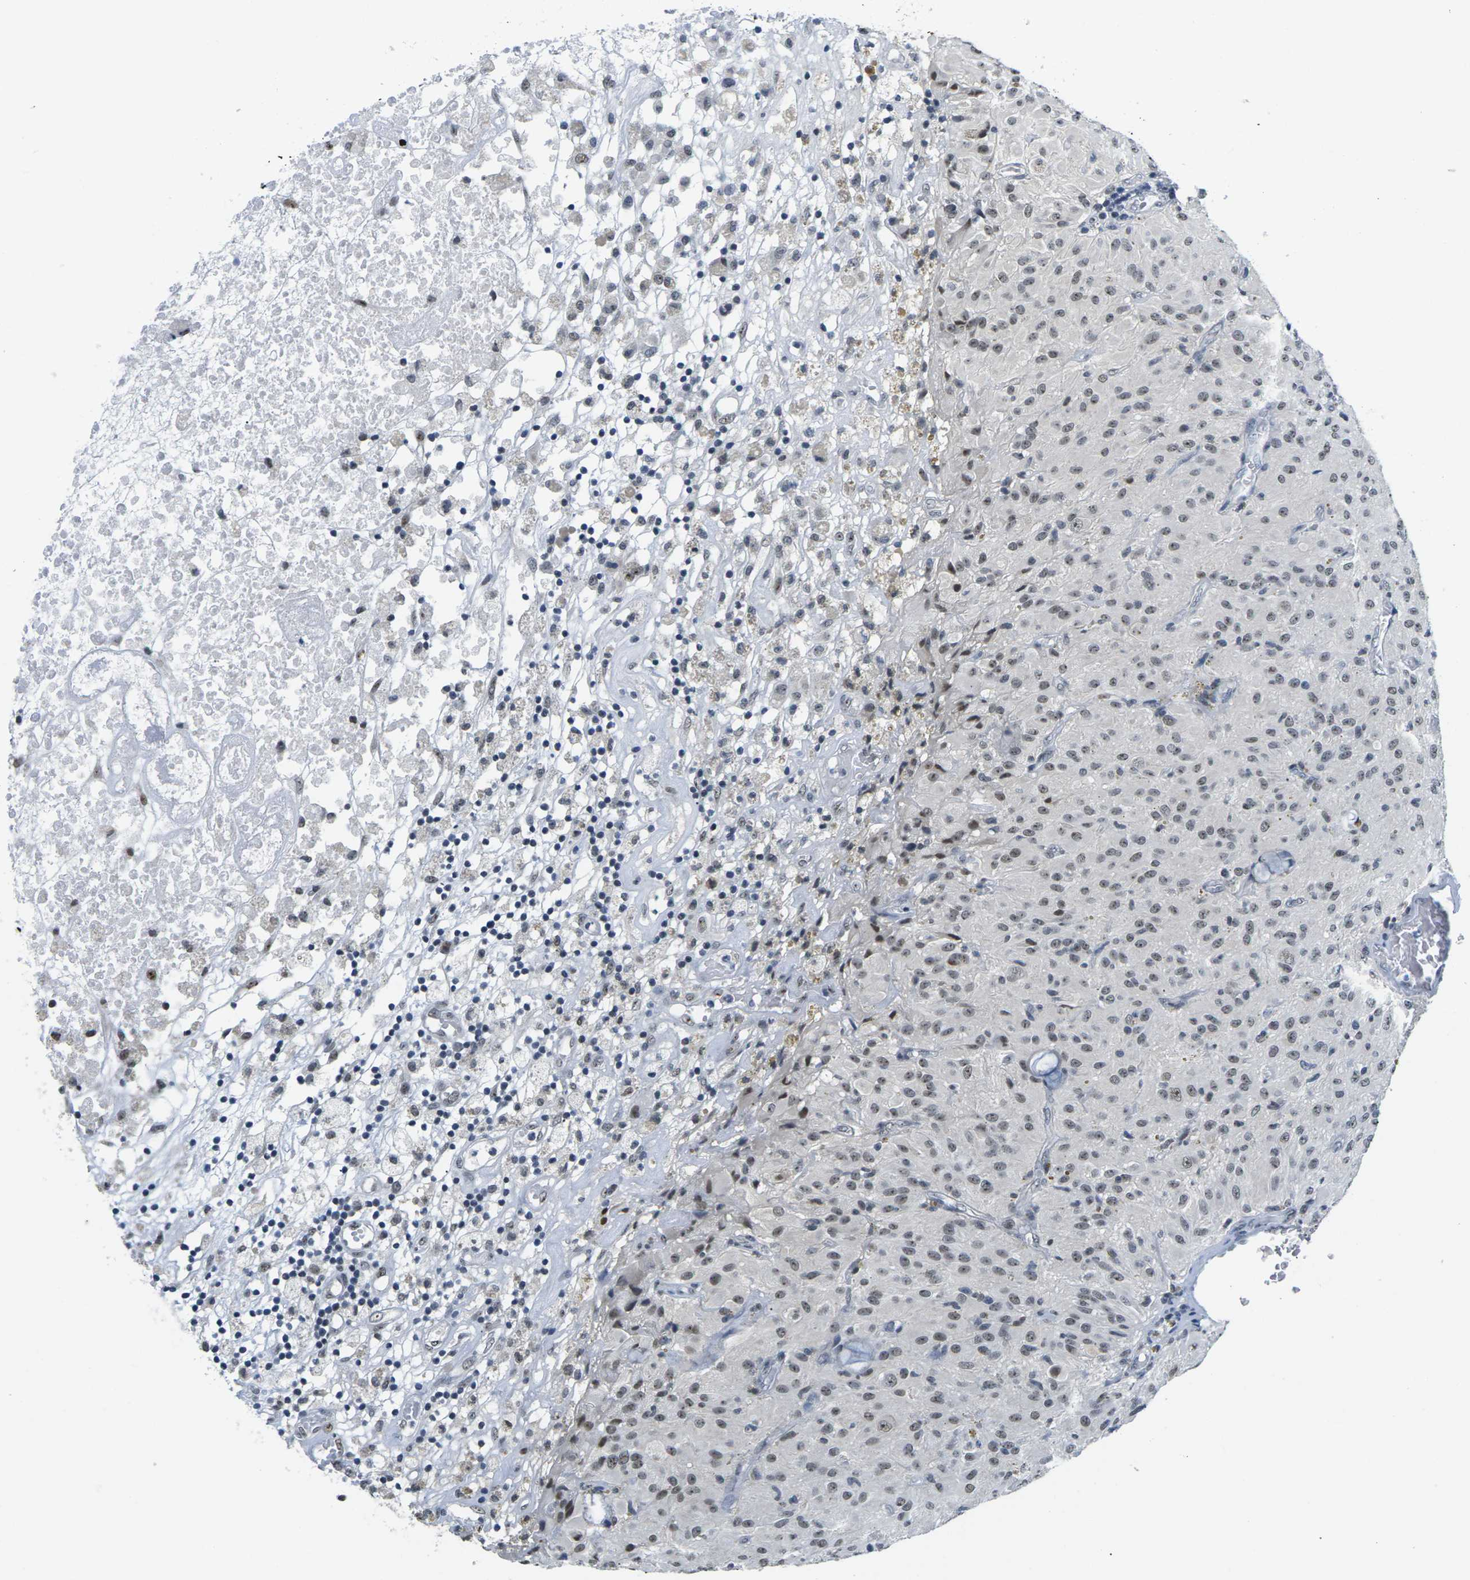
{"staining": {"intensity": "weak", "quantity": "<25%", "location": "nuclear"}, "tissue": "glioma", "cell_type": "Tumor cells", "image_type": "cancer", "snomed": [{"axis": "morphology", "description": "Glioma, malignant, High grade"}, {"axis": "topography", "description": "Brain"}], "caption": "Immunohistochemistry histopathology image of glioma stained for a protein (brown), which shows no positivity in tumor cells.", "gene": "NSRP1", "patient": {"sex": "female", "age": 59}}